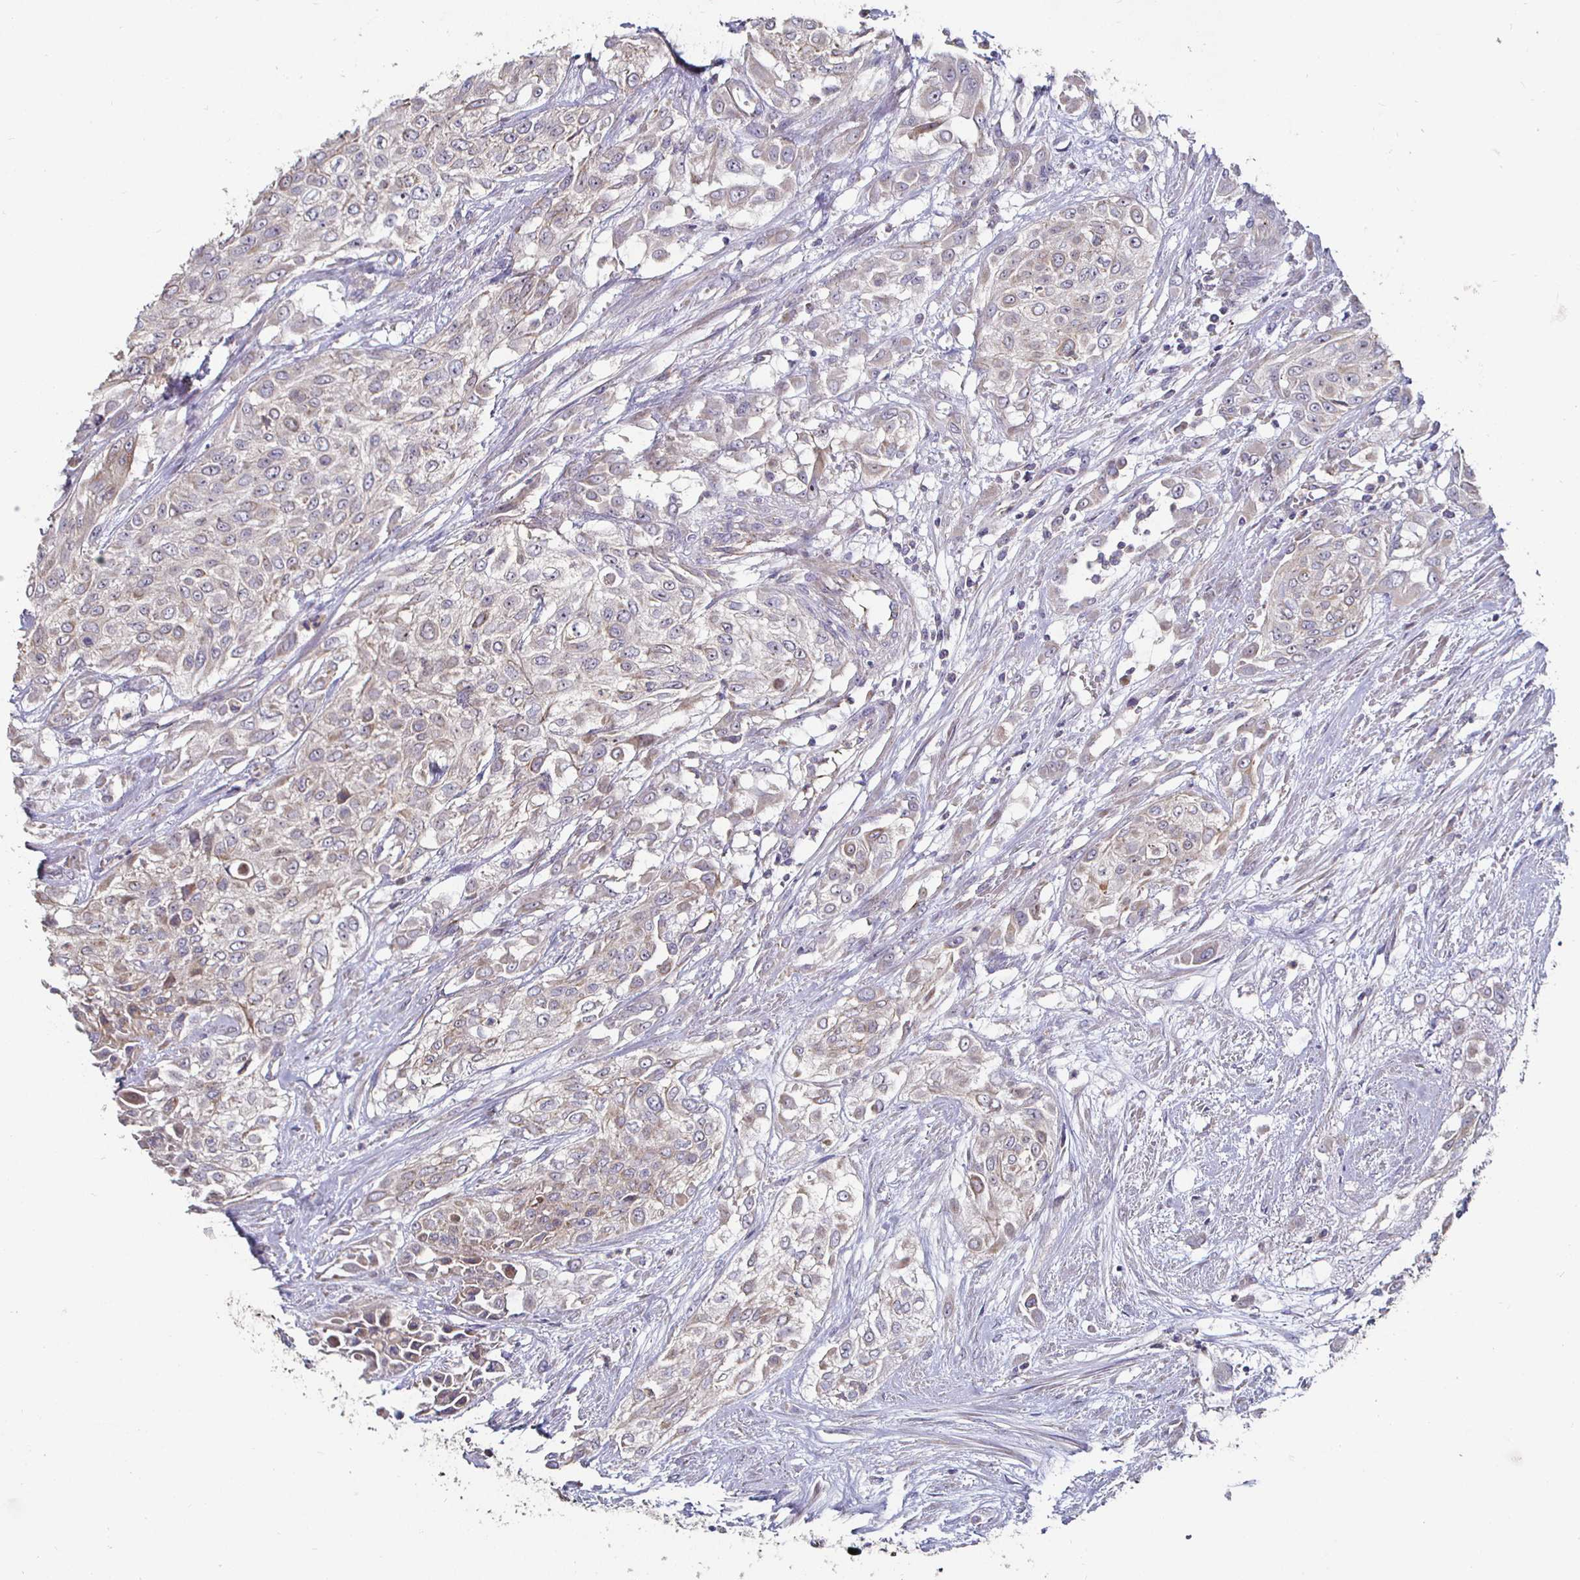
{"staining": {"intensity": "weak", "quantity": ">75%", "location": "cytoplasmic/membranous"}, "tissue": "urothelial cancer", "cell_type": "Tumor cells", "image_type": "cancer", "snomed": [{"axis": "morphology", "description": "Urothelial carcinoma, High grade"}, {"axis": "topography", "description": "Urinary bladder"}], "caption": "Immunohistochemistry (DAB) staining of urothelial carcinoma (high-grade) demonstrates weak cytoplasmic/membranous protein positivity in approximately >75% of tumor cells. Immunohistochemistry stains the protein in brown and the nuclei are stained blue.", "gene": "NRSN1", "patient": {"sex": "male", "age": 57}}